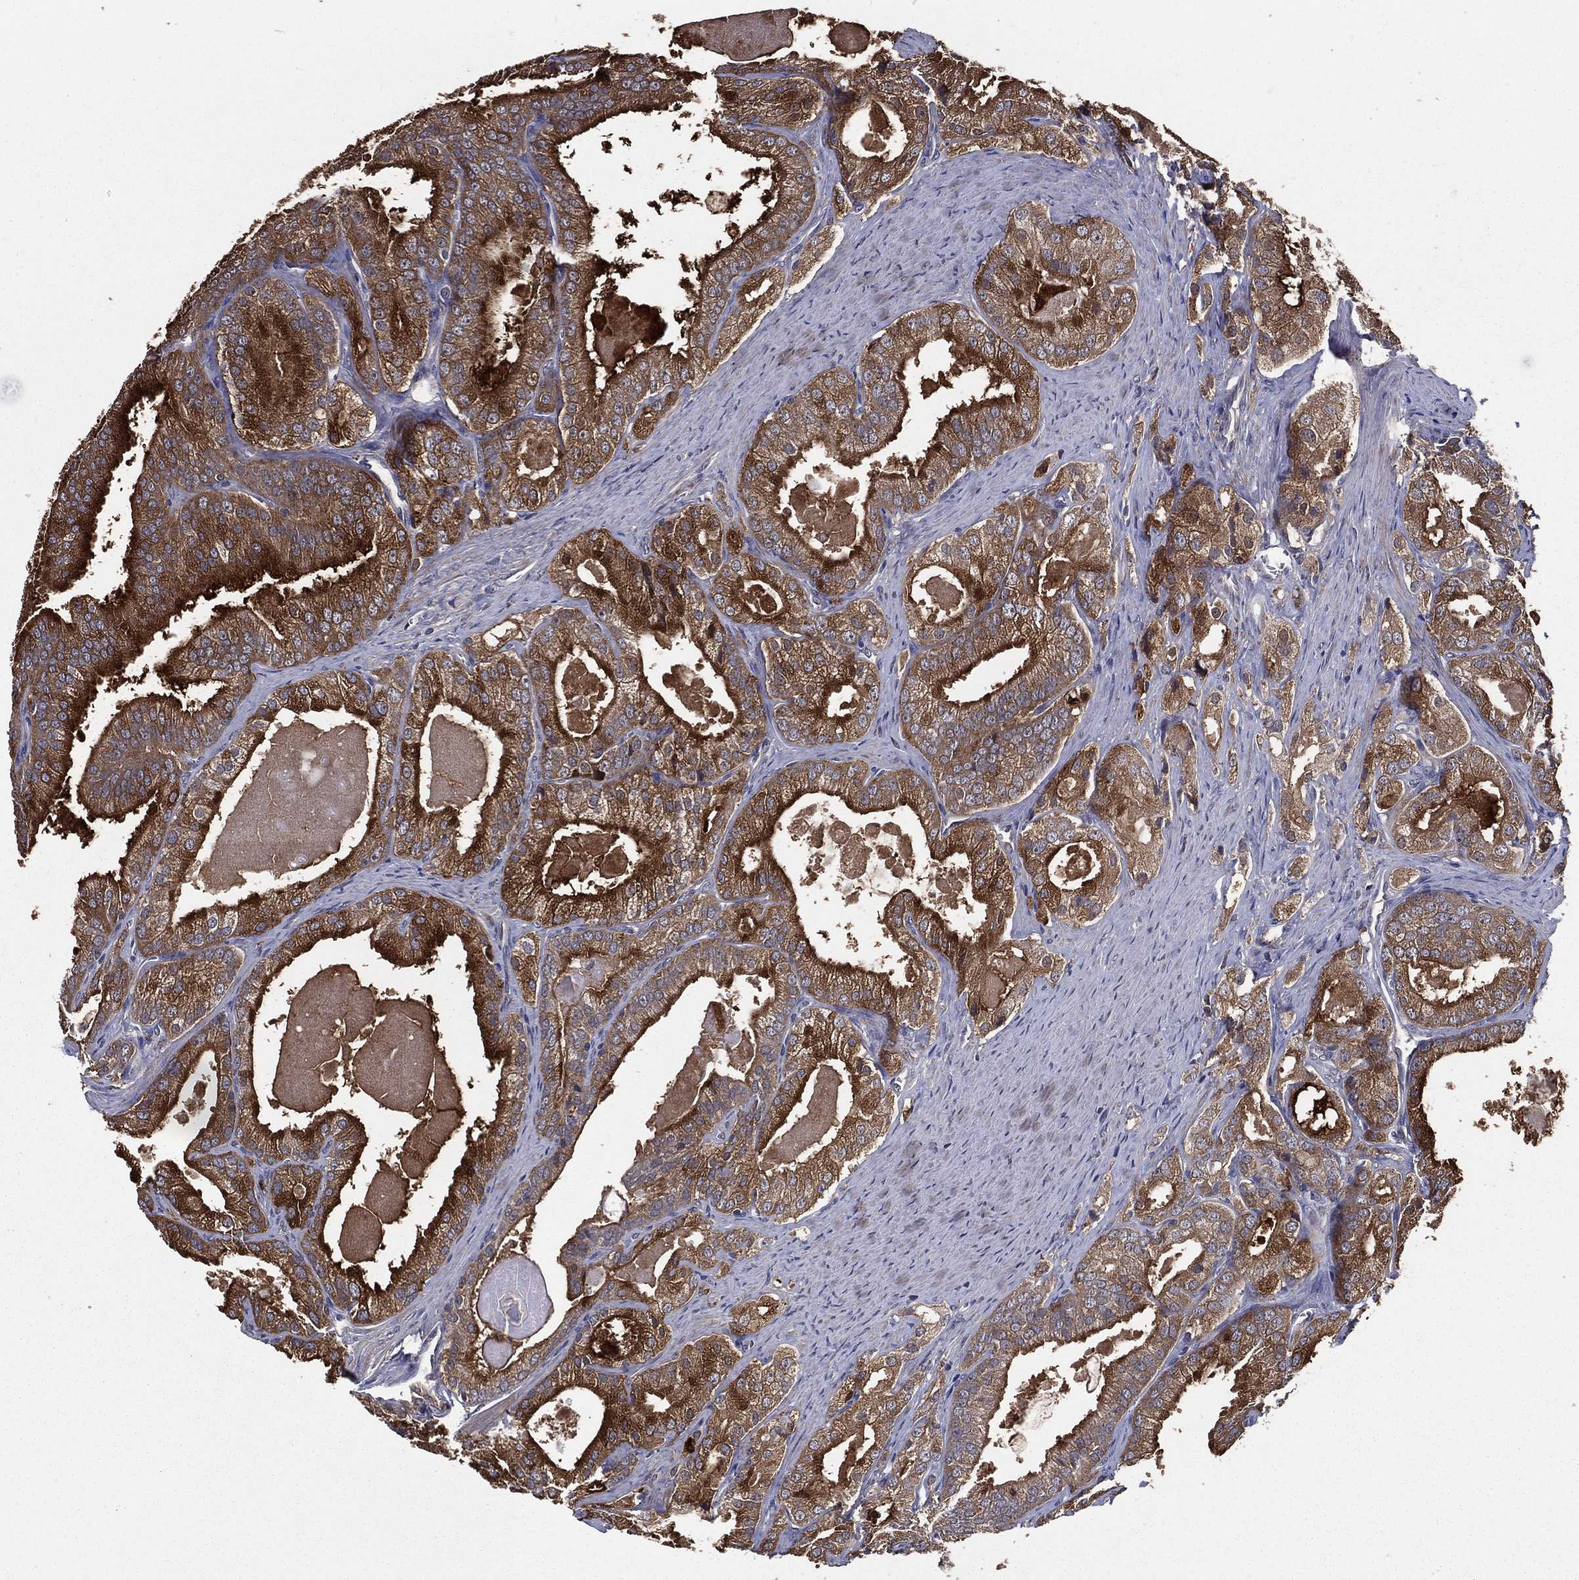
{"staining": {"intensity": "strong", "quantity": ">75%", "location": "cytoplasmic/membranous"}, "tissue": "prostate cancer", "cell_type": "Tumor cells", "image_type": "cancer", "snomed": [{"axis": "morphology", "description": "Adenocarcinoma, NOS"}, {"axis": "morphology", "description": "Adenocarcinoma, High grade"}, {"axis": "topography", "description": "Prostate"}], "caption": "Prostate cancer (high-grade adenocarcinoma) stained with immunohistochemistry shows strong cytoplasmic/membranous expression in approximately >75% of tumor cells.", "gene": "PCNT", "patient": {"sex": "male", "age": 70}}